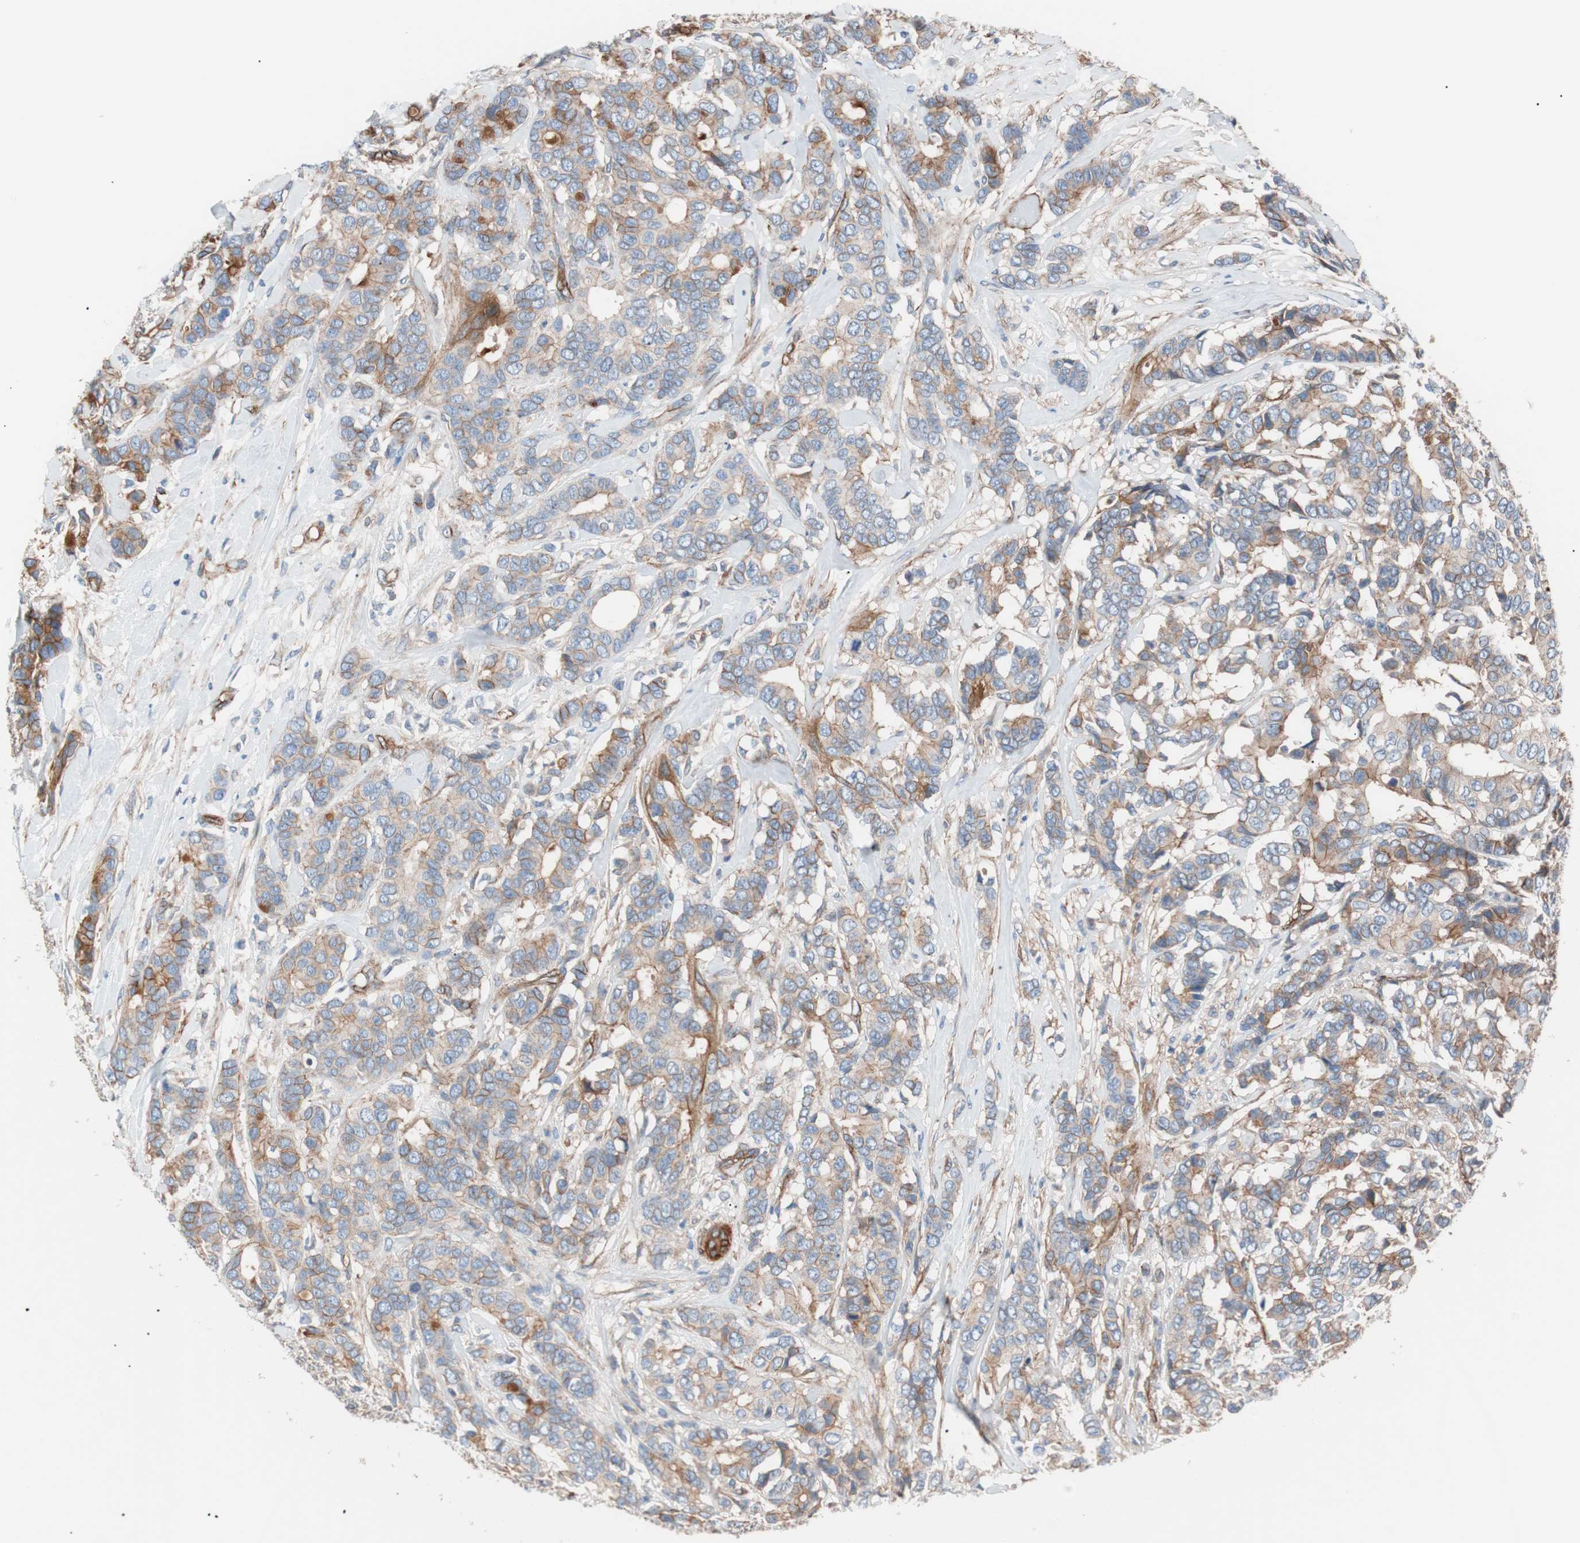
{"staining": {"intensity": "weak", "quantity": ">75%", "location": "cytoplasmic/membranous"}, "tissue": "breast cancer", "cell_type": "Tumor cells", "image_type": "cancer", "snomed": [{"axis": "morphology", "description": "Duct carcinoma"}, {"axis": "topography", "description": "Breast"}], "caption": "Immunohistochemical staining of breast cancer (infiltrating ductal carcinoma) shows low levels of weak cytoplasmic/membranous protein staining in about >75% of tumor cells.", "gene": "SPINT1", "patient": {"sex": "female", "age": 87}}